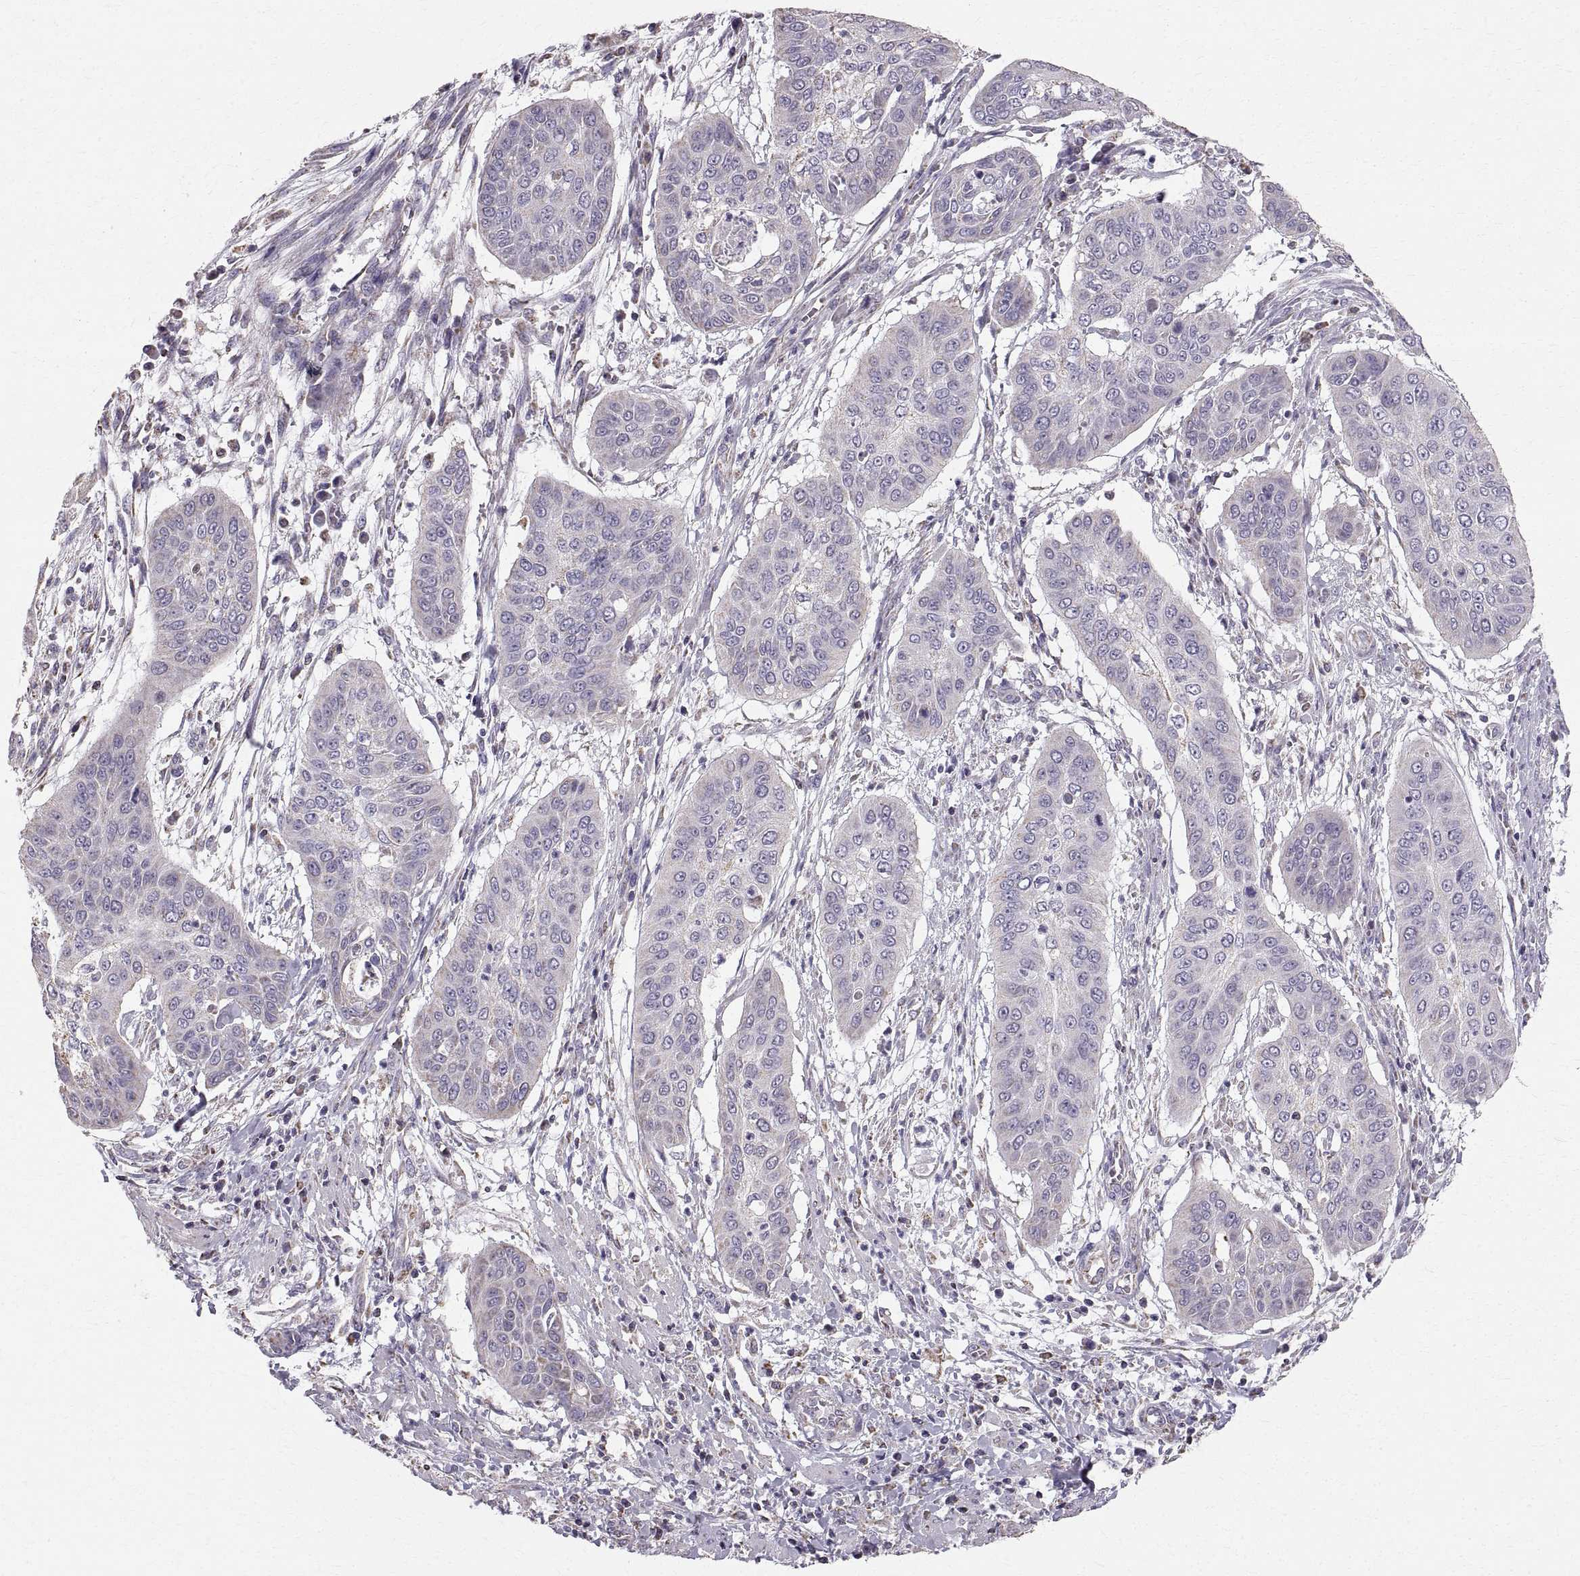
{"staining": {"intensity": "negative", "quantity": "none", "location": "none"}, "tissue": "cervical cancer", "cell_type": "Tumor cells", "image_type": "cancer", "snomed": [{"axis": "morphology", "description": "Squamous cell carcinoma, NOS"}, {"axis": "topography", "description": "Cervix"}], "caption": "IHC micrograph of neoplastic tissue: human cervical cancer (squamous cell carcinoma) stained with DAB demonstrates no significant protein positivity in tumor cells. The staining is performed using DAB (3,3'-diaminobenzidine) brown chromogen with nuclei counter-stained in using hematoxylin.", "gene": "STMND1", "patient": {"sex": "female", "age": 39}}